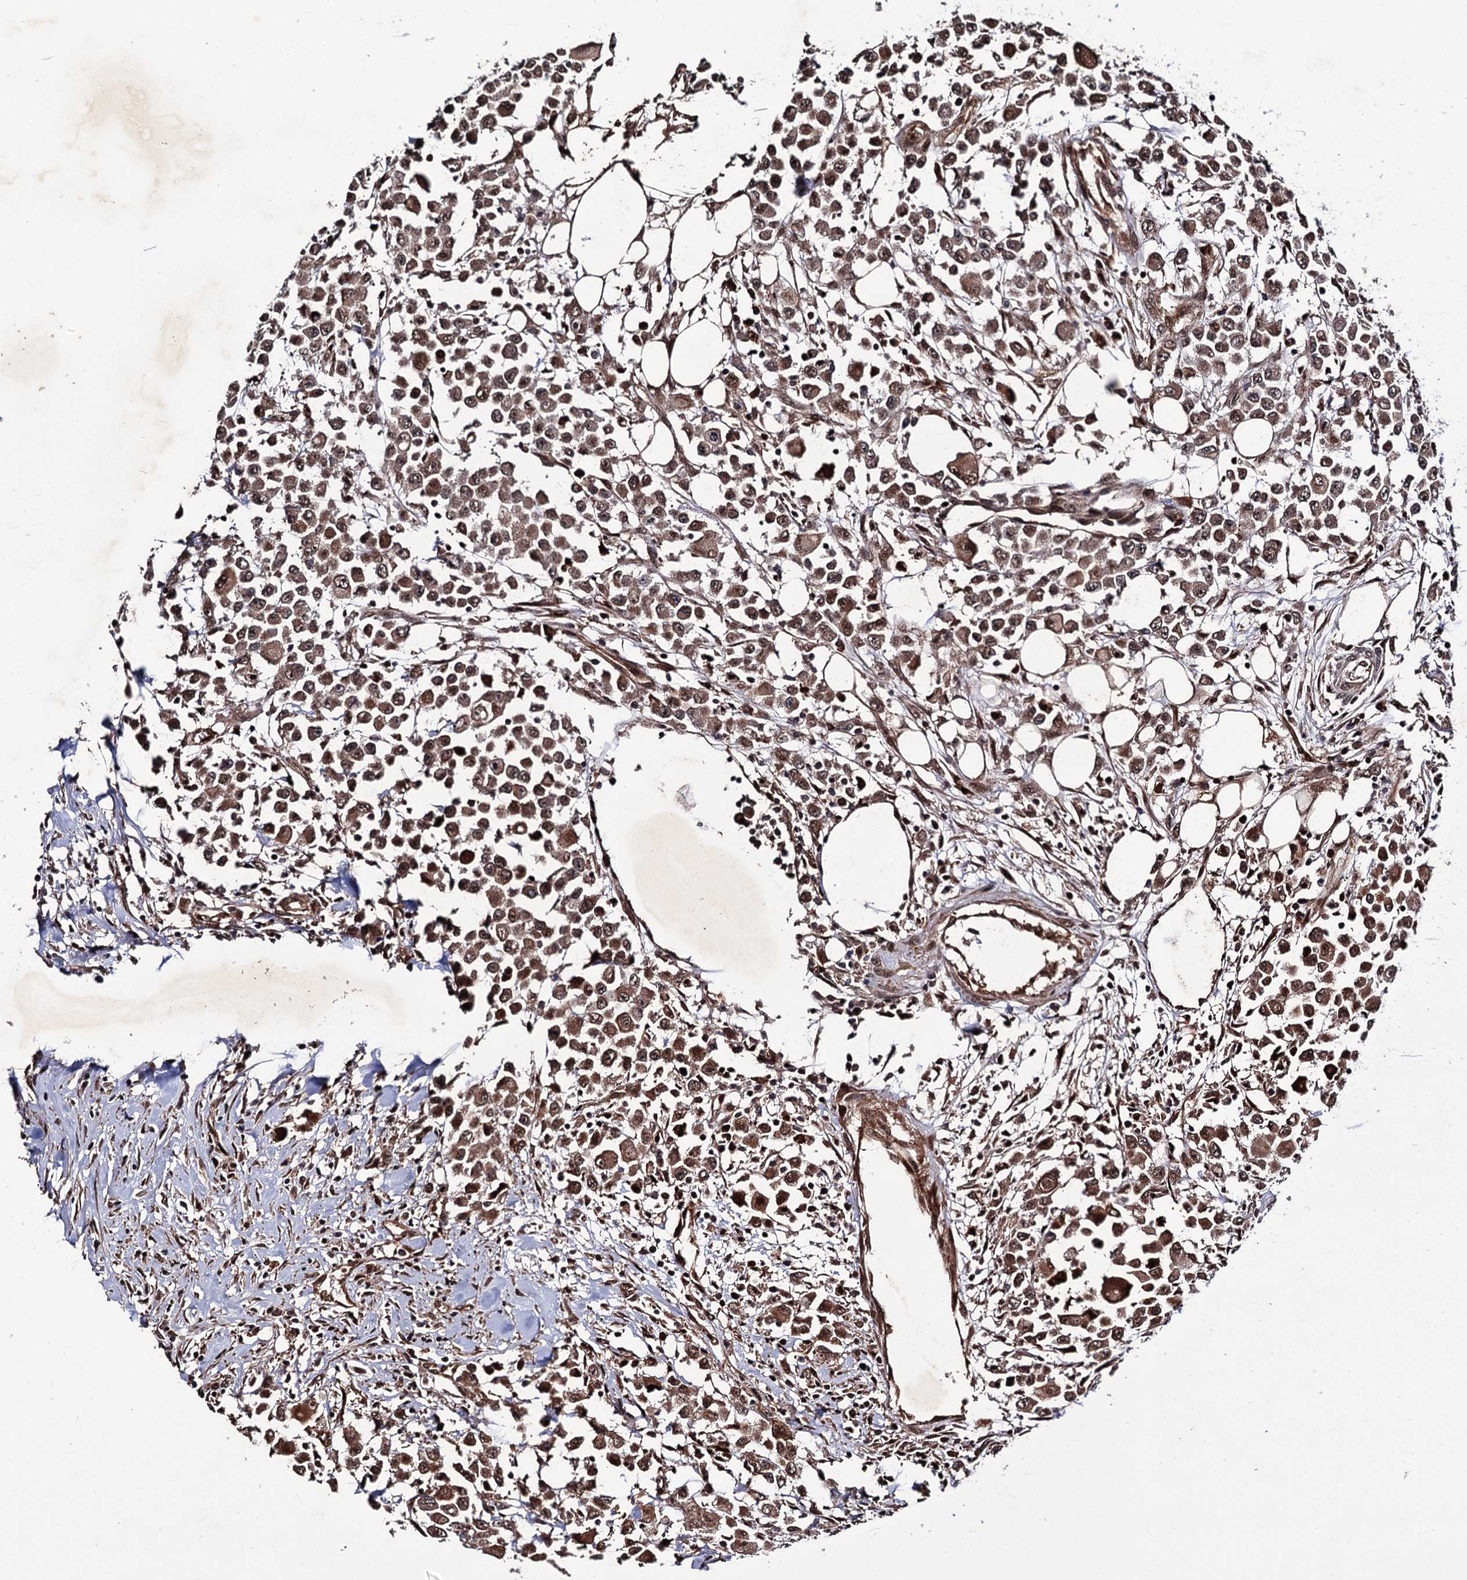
{"staining": {"intensity": "moderate", "quantity": ">75%", "location": "cytoplasmic/membranous,nuclear"}, "tissue": "colorectal cancer", "cell_type": "Tumor cells", "image_type": "cancer", "snomed": [{"axis": "morphology", "description": "Adenocarcinoma, NOS"}, {"axis": "topography", "description": "Colon"}], "caption": "Moderate cytoplasmic/membranous and nuclear expression is seen in approximately >75% of tumor cells in colorectal cancer.", "gene": "CDC23", "patient": {"sex": "male", "age": 51}}